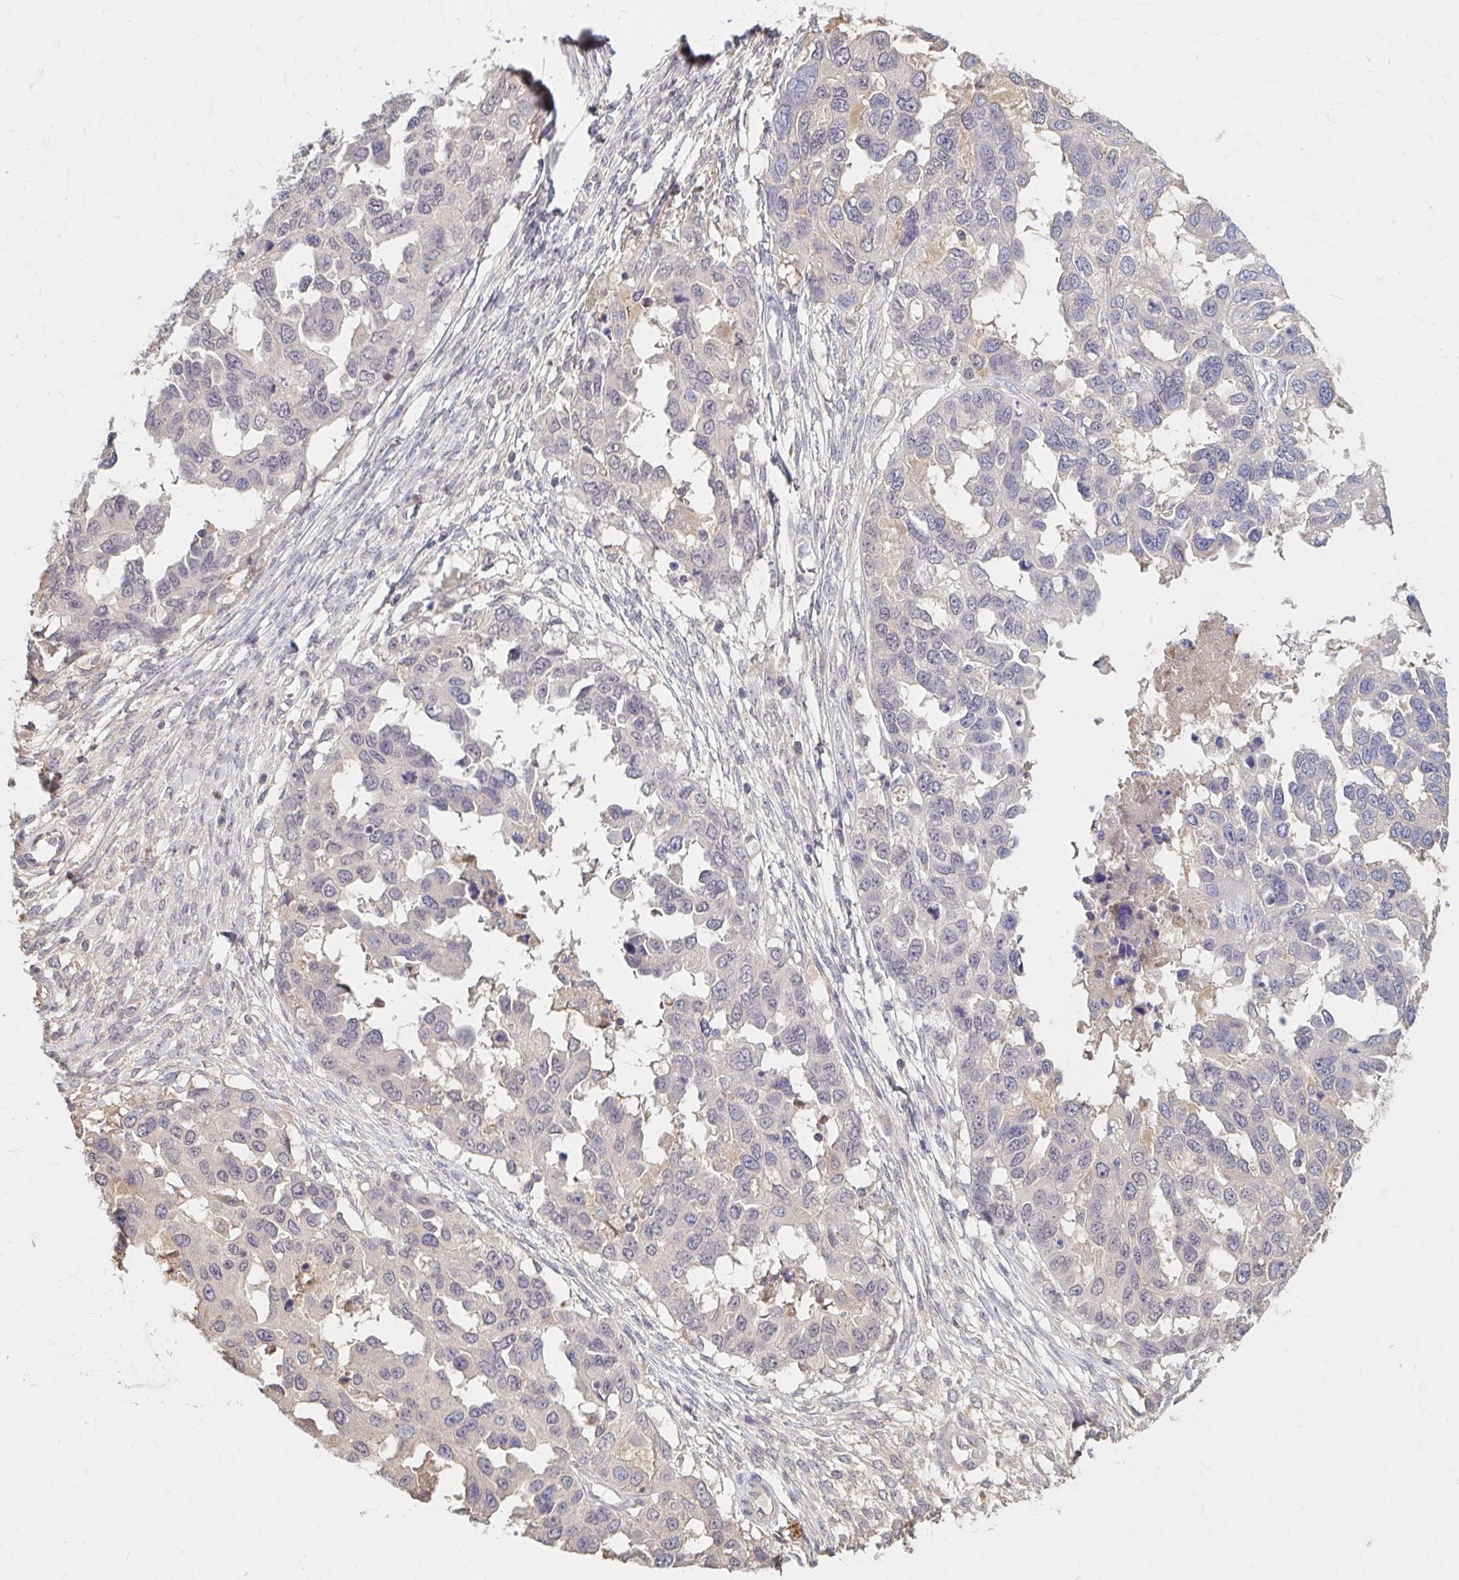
{"staining": {"intensity": "negative", "quantity": "none", "location": "none"}, "tissue": "ovarian cancer", "cell_type": "Tumor cells", "image_type": "cancer", "snomed": [{"axis": "morphology", "description": "Cystadenocarcinoma, serous, NOS"}, {"axis": "topography", "description": "Ovary"}], "caption": "Serous cystadenocarcinoma (ovarian) was stained to show a protein in brown. There is no significant positivity in tumor cells.", "gene": "HMGCS2", "patient": {"sex": "female", "age": 53}}